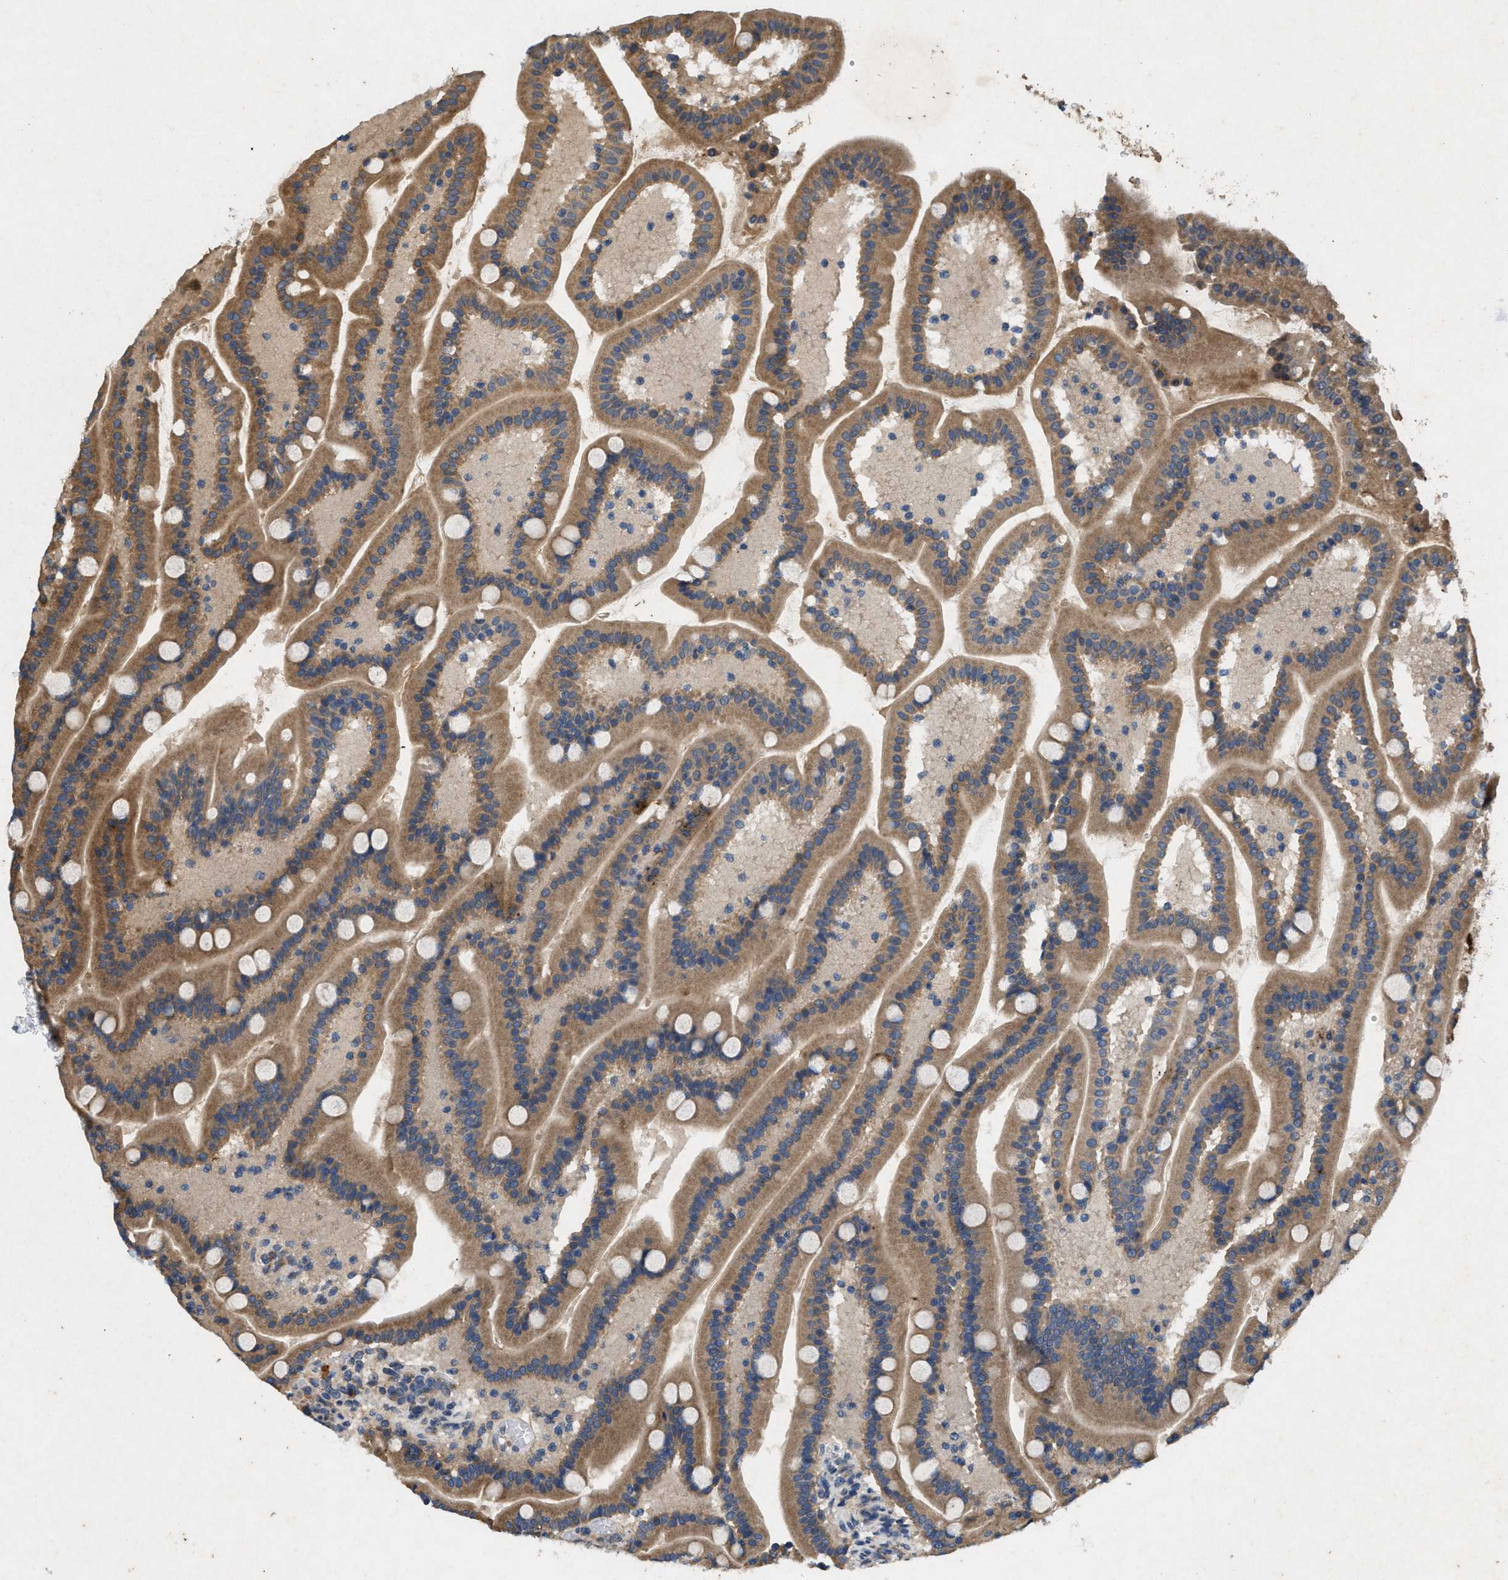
{"staining": {"intensity": "moderate", "quantity": ">75%", "location": "cytoplasmic/membranous"}, "tissue": "duodenum", "cell_type": "Glandular cells", "image_type": "normal", "snomed": [{"axis": "morphology", "description": "Normal tissue, NOS"}, {"axis": "topography", "description": "Duodenum"}], "caption": "Immunohistochemistry of unremarkable human duodenum shows medium levels of moderate cytoplasmic/membranous positivity in approximately >75% of glandular cells. The protein of interest is stained brown, and the nuclei are stained in blue (DAB IHC with brightfield microscopy, high magnification).", "gene": "PRKG2", "patient": {"sex": "male", "age": 54}}